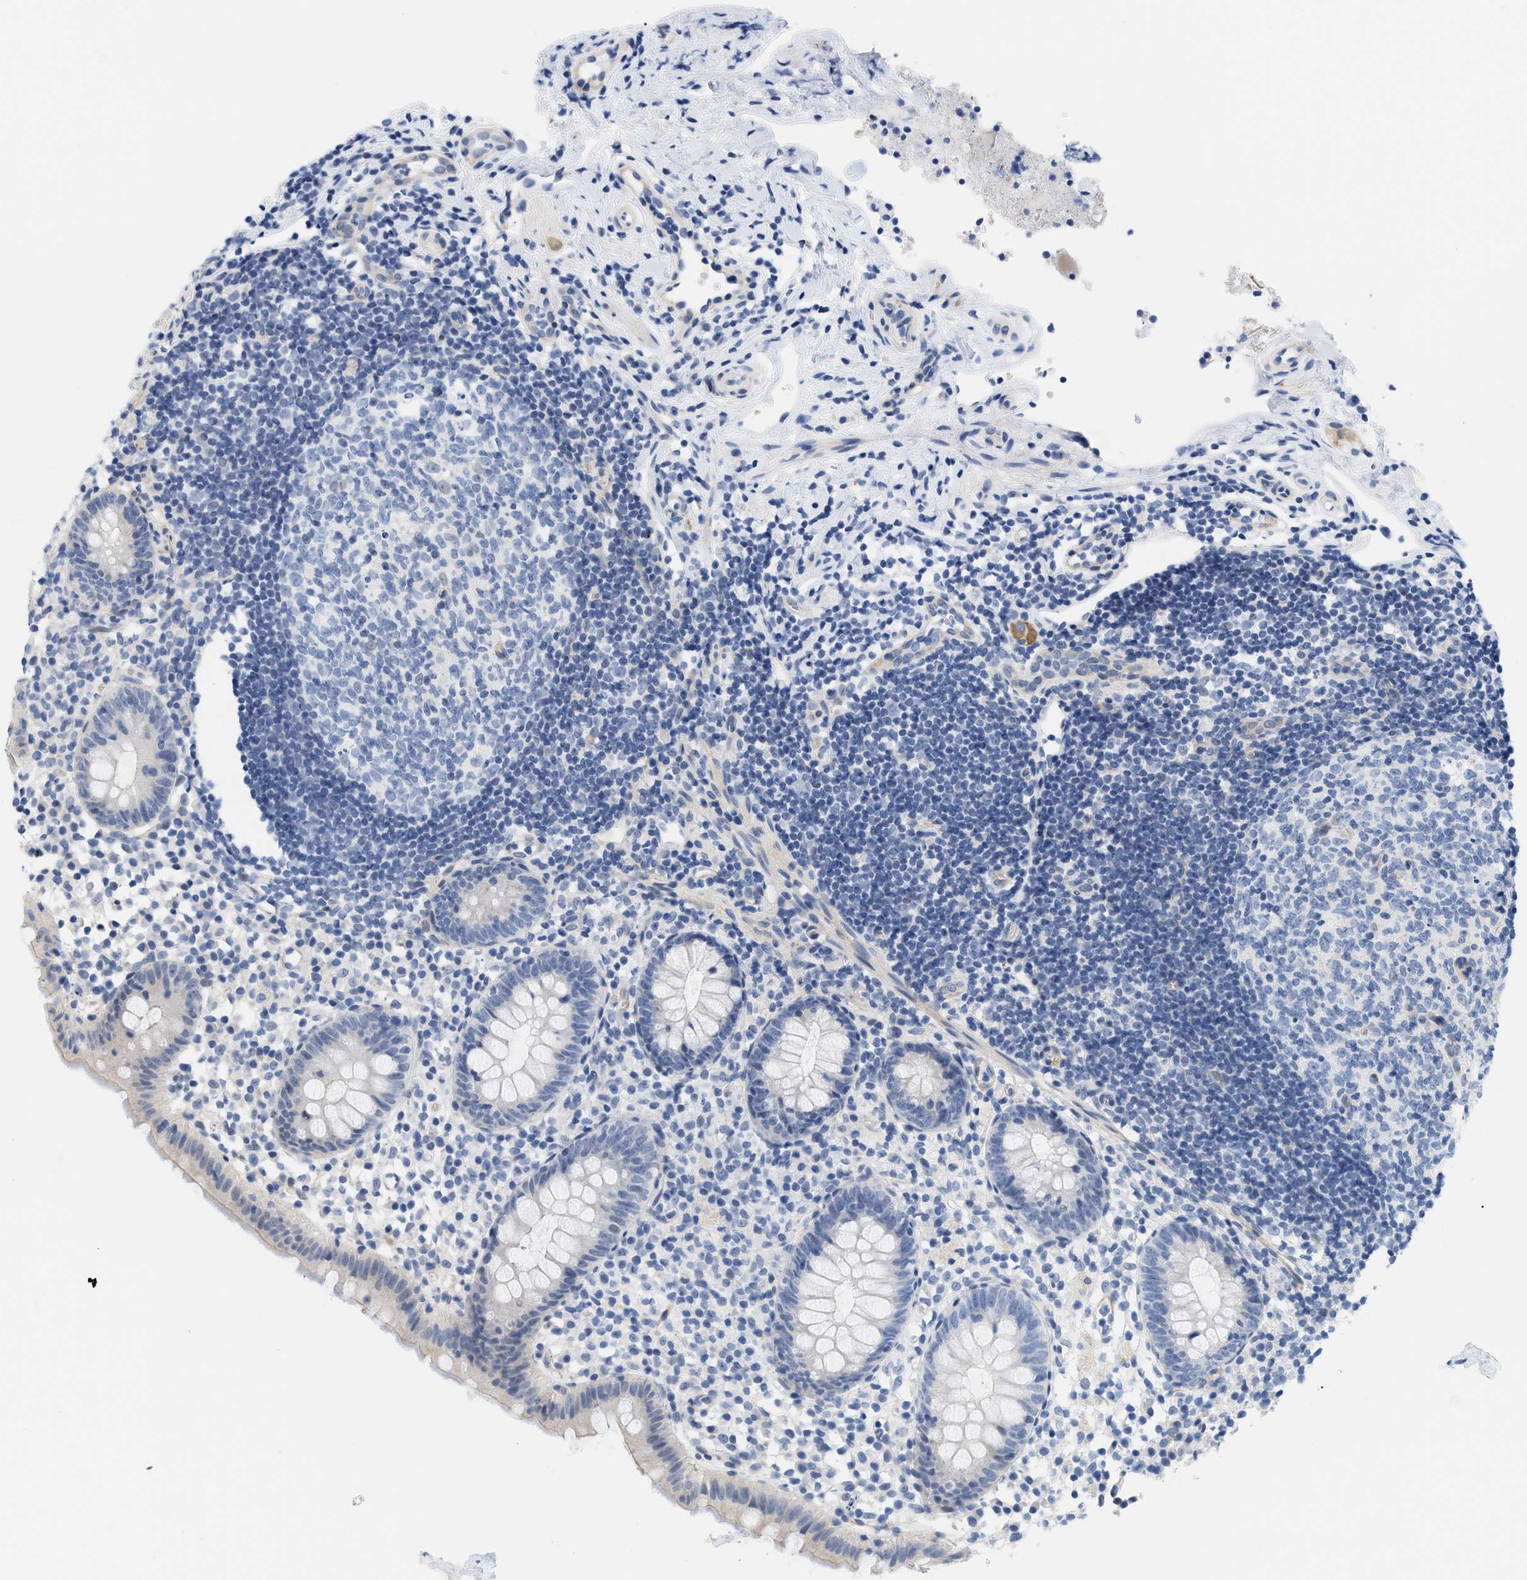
{"staining": {"intensity": "negative", "quantity": "none", "location": "none"}, "tissue": "appendix", "cell_type": "Glandular cells", "image_type": "normal", "snomed": [{"axis": "morphology", "description": "Normal tissue, NOS"}, {"axis": "topography", "description": "Appendix"}], "caption": "IHC of unremarkable appendix shows no expression in glandular cells. (Immunohistochemistry, brightfield microscopy, high magnification).", "gene": "GPRASP2", "patient": {"sex": "female", "age": 20}}